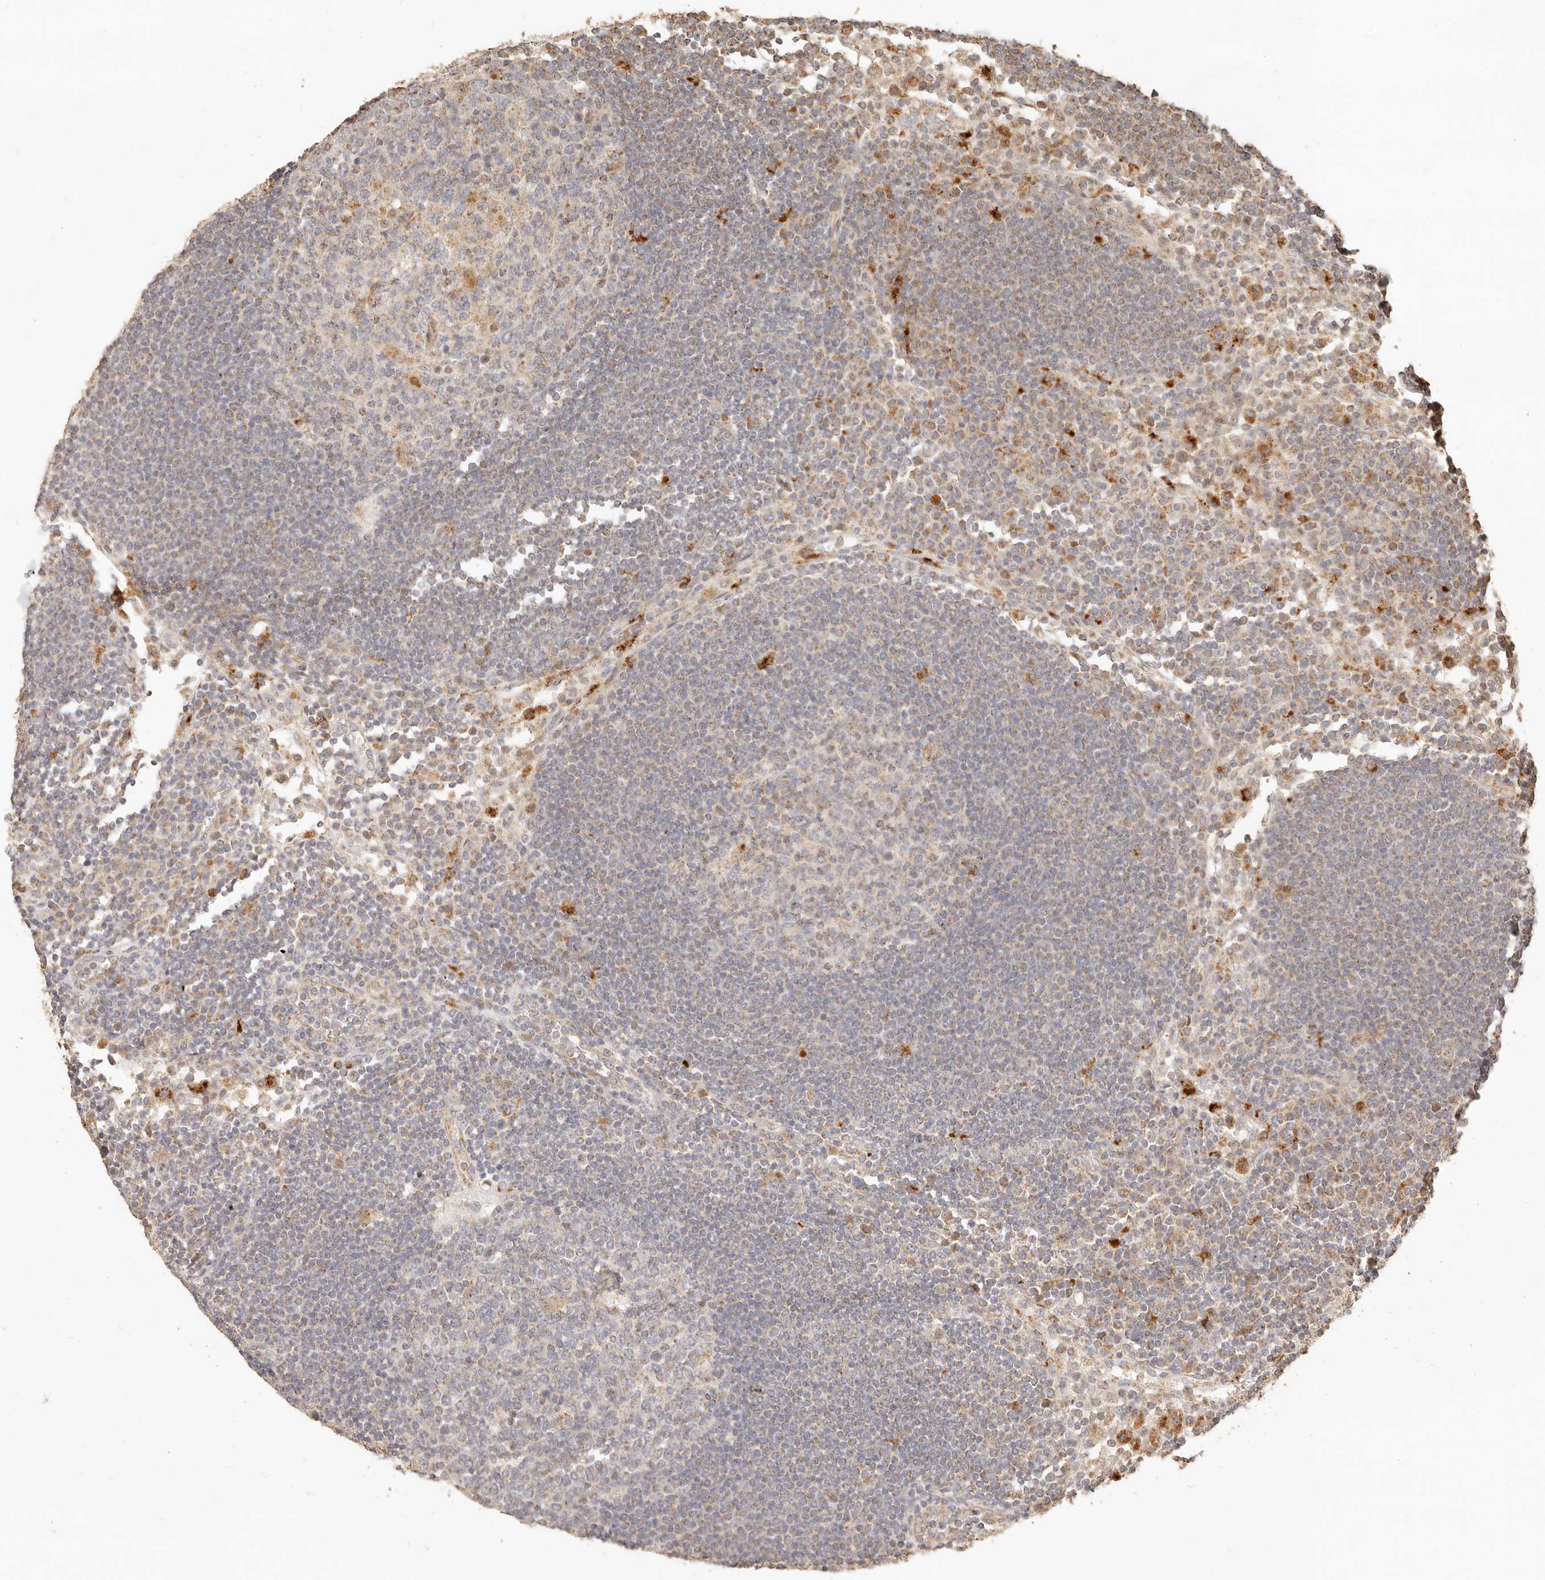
{"staining": {"intensity": "moderate", "quantity": "25%-75%", "location": "cytoplasmic/membranous"}, "tissue": "lymph node", "cell_type": "Germinal center cells", "image_type": "normal", "snomed": [{"axis": "morphology", "description": "Normal tissue, NOS"}, {"axis": "topography", "description": "Lymph node"}], "caption": "Brown immunohistochemical staining in normal lymph node exhibits moderate cytoplasmic/membranous expression in about 25%-75% of germinal center cells. The staining was performed using DAB, with brown indicating positive protein expression. Nuclei are stained blue with hematoxylin.", "gene": "PTPN22", "patient": {"sex": "female", "age": 53}}